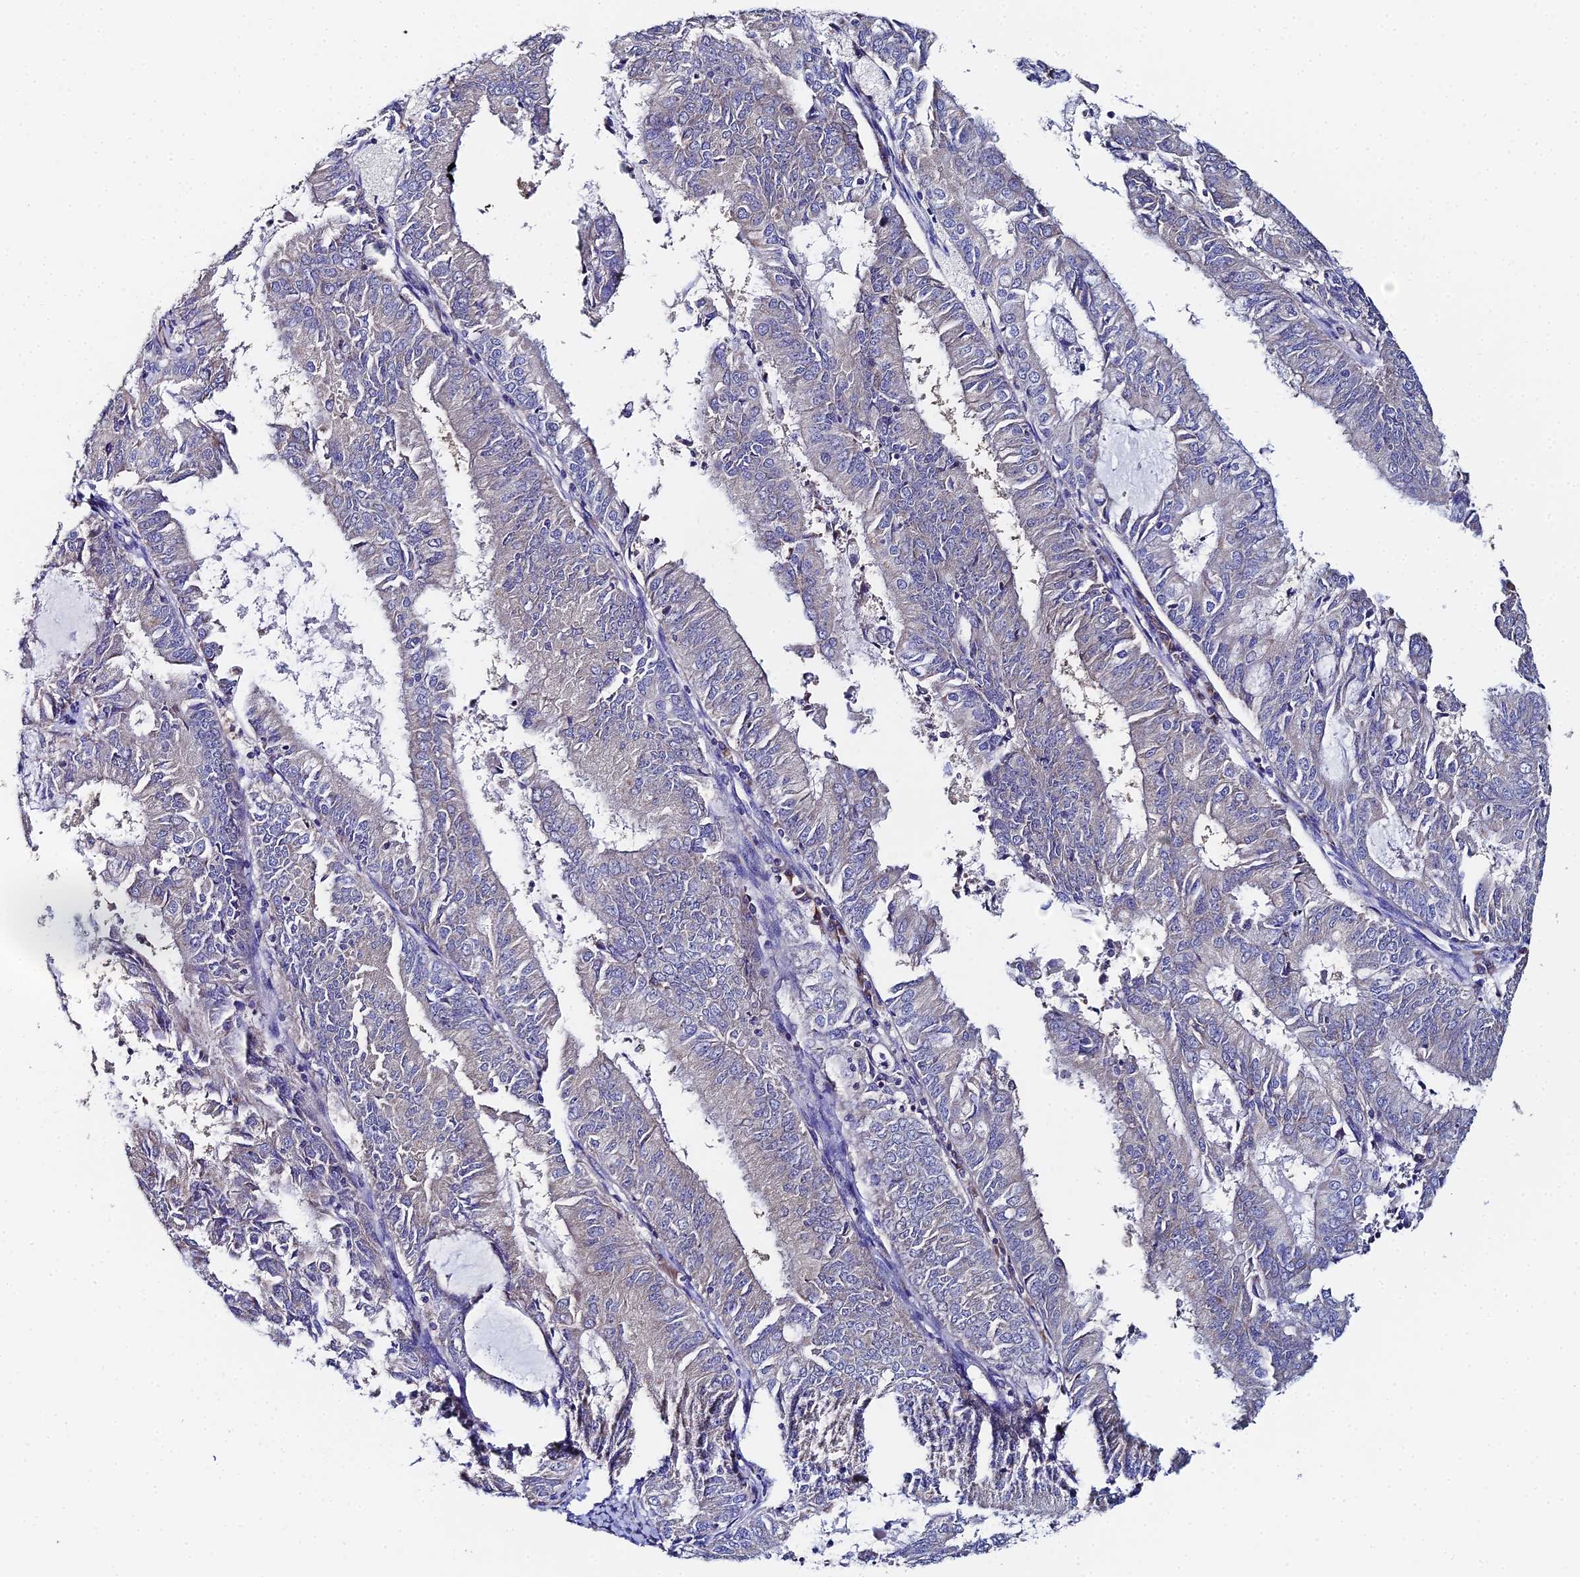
{"staining": {"intensity": "negative", "quantity": "none", "location": "none"}, "tissue": "endometrial cancer", "cell_type": "Tumor cells", "image_type": "cancer", "snomed": [{"axis": "morphology", "description": "Adenocarcinoma, NOS"}, {"axis": "topography", "description": "Endometrium"}], "caption": "Image shows no significant protein expression in tumor cells of endometrial cancer (adenocarcinoma). Nuclei are stained in blue.", "gene": "UBE2L3", "patient": {"sex": "female", "age": 57}}